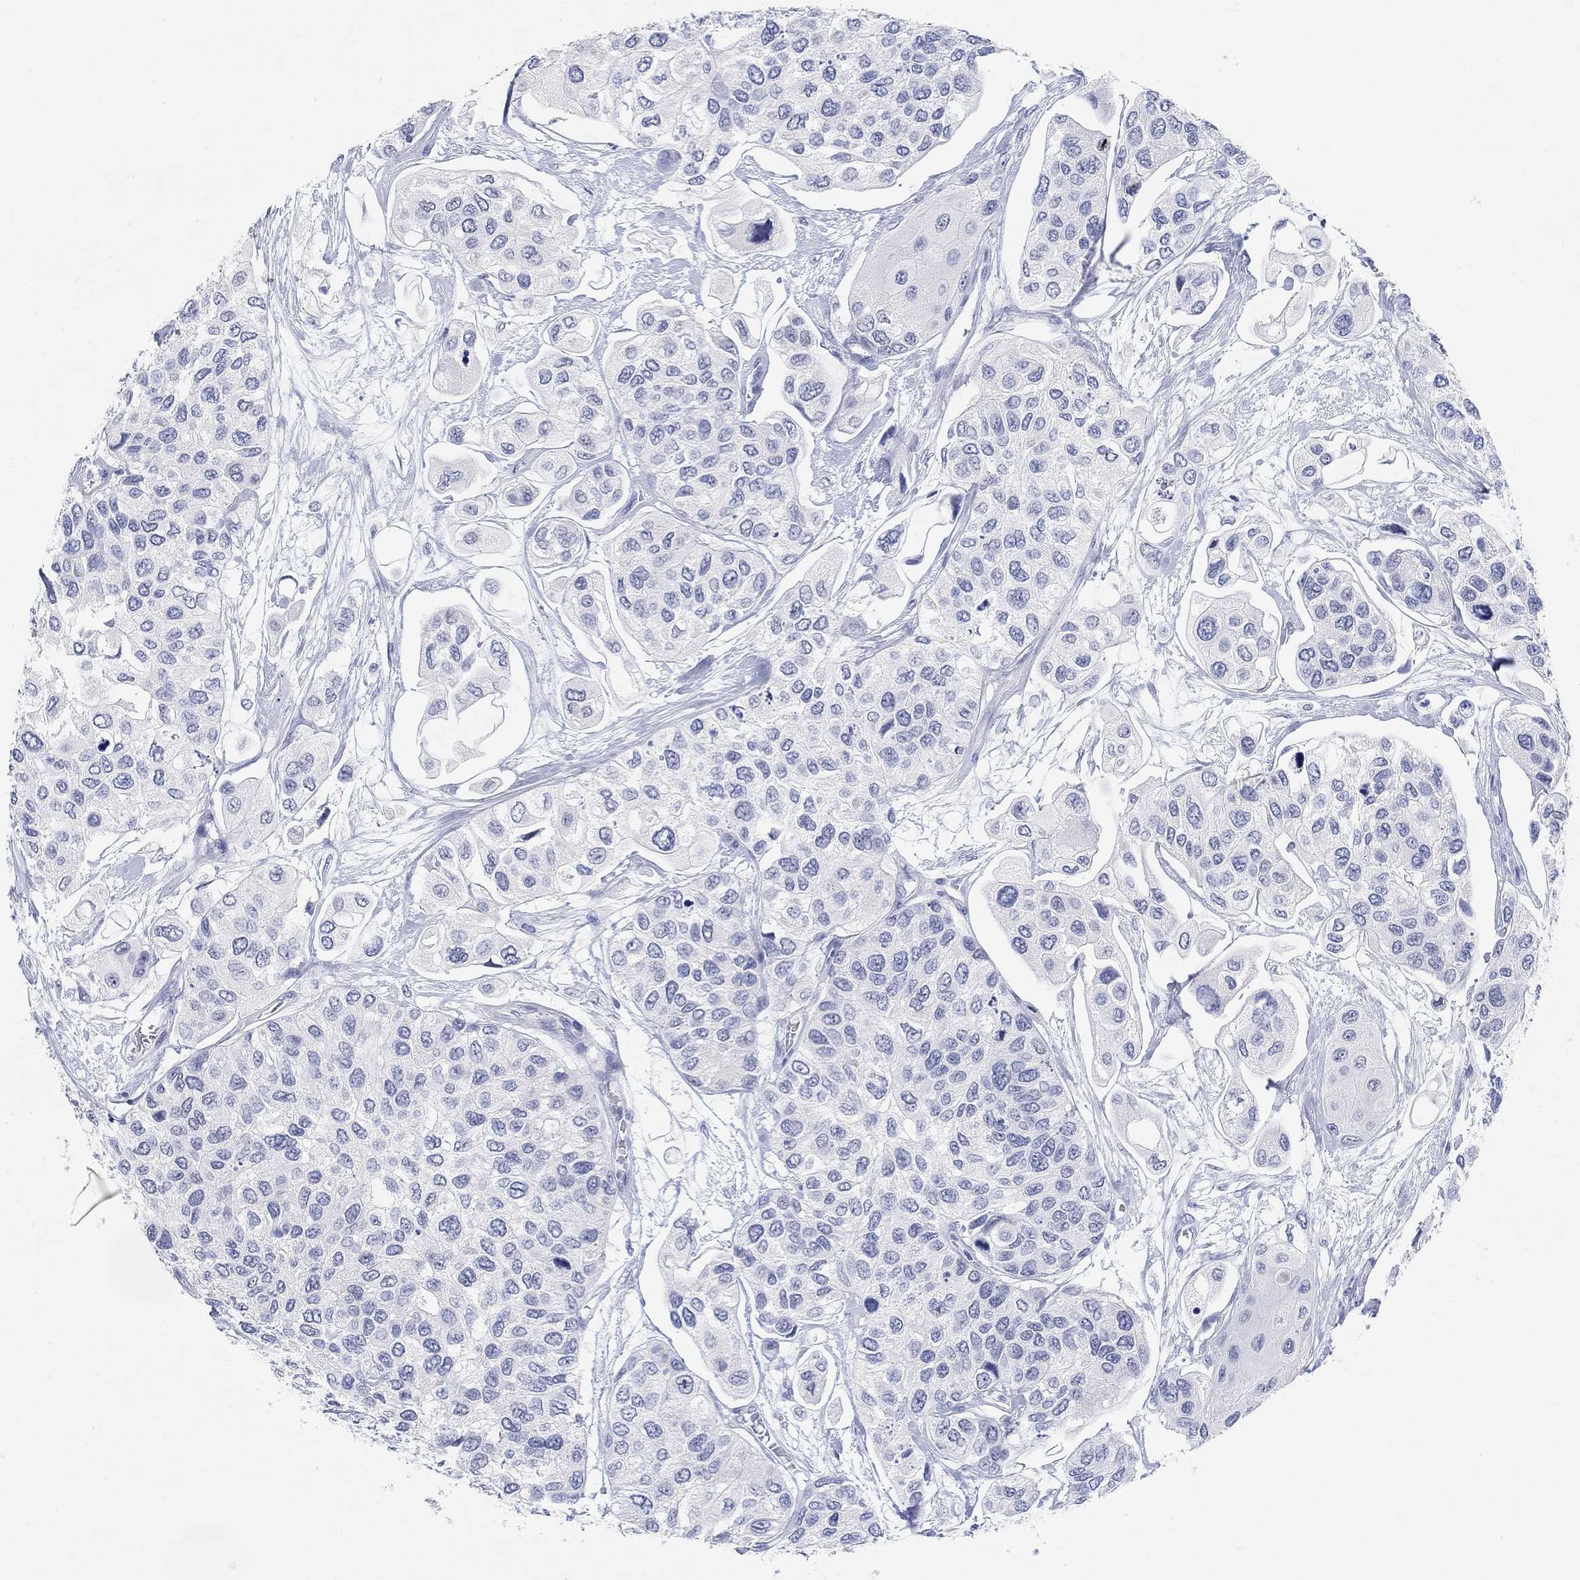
{"staining": {"intensity": "negative", "quantity": "none", "location": "none"}, "tissue": "urothelial cancer", "cell_type": "Tumor cells", "image_type": "cancer", "snomed": [{"axis": "morphology", "description": "Urothelial carcinoma, High grade"}, {"axis": "topography", "description": "Urinary bladder"}], "caption": "Urothelial carcinoma (high-grade) was stained to show a protein in brown. There is no significant positivity in tumor cells.", "gene": "GRIA3", "patient": {"sex": "male", "age": 77}}